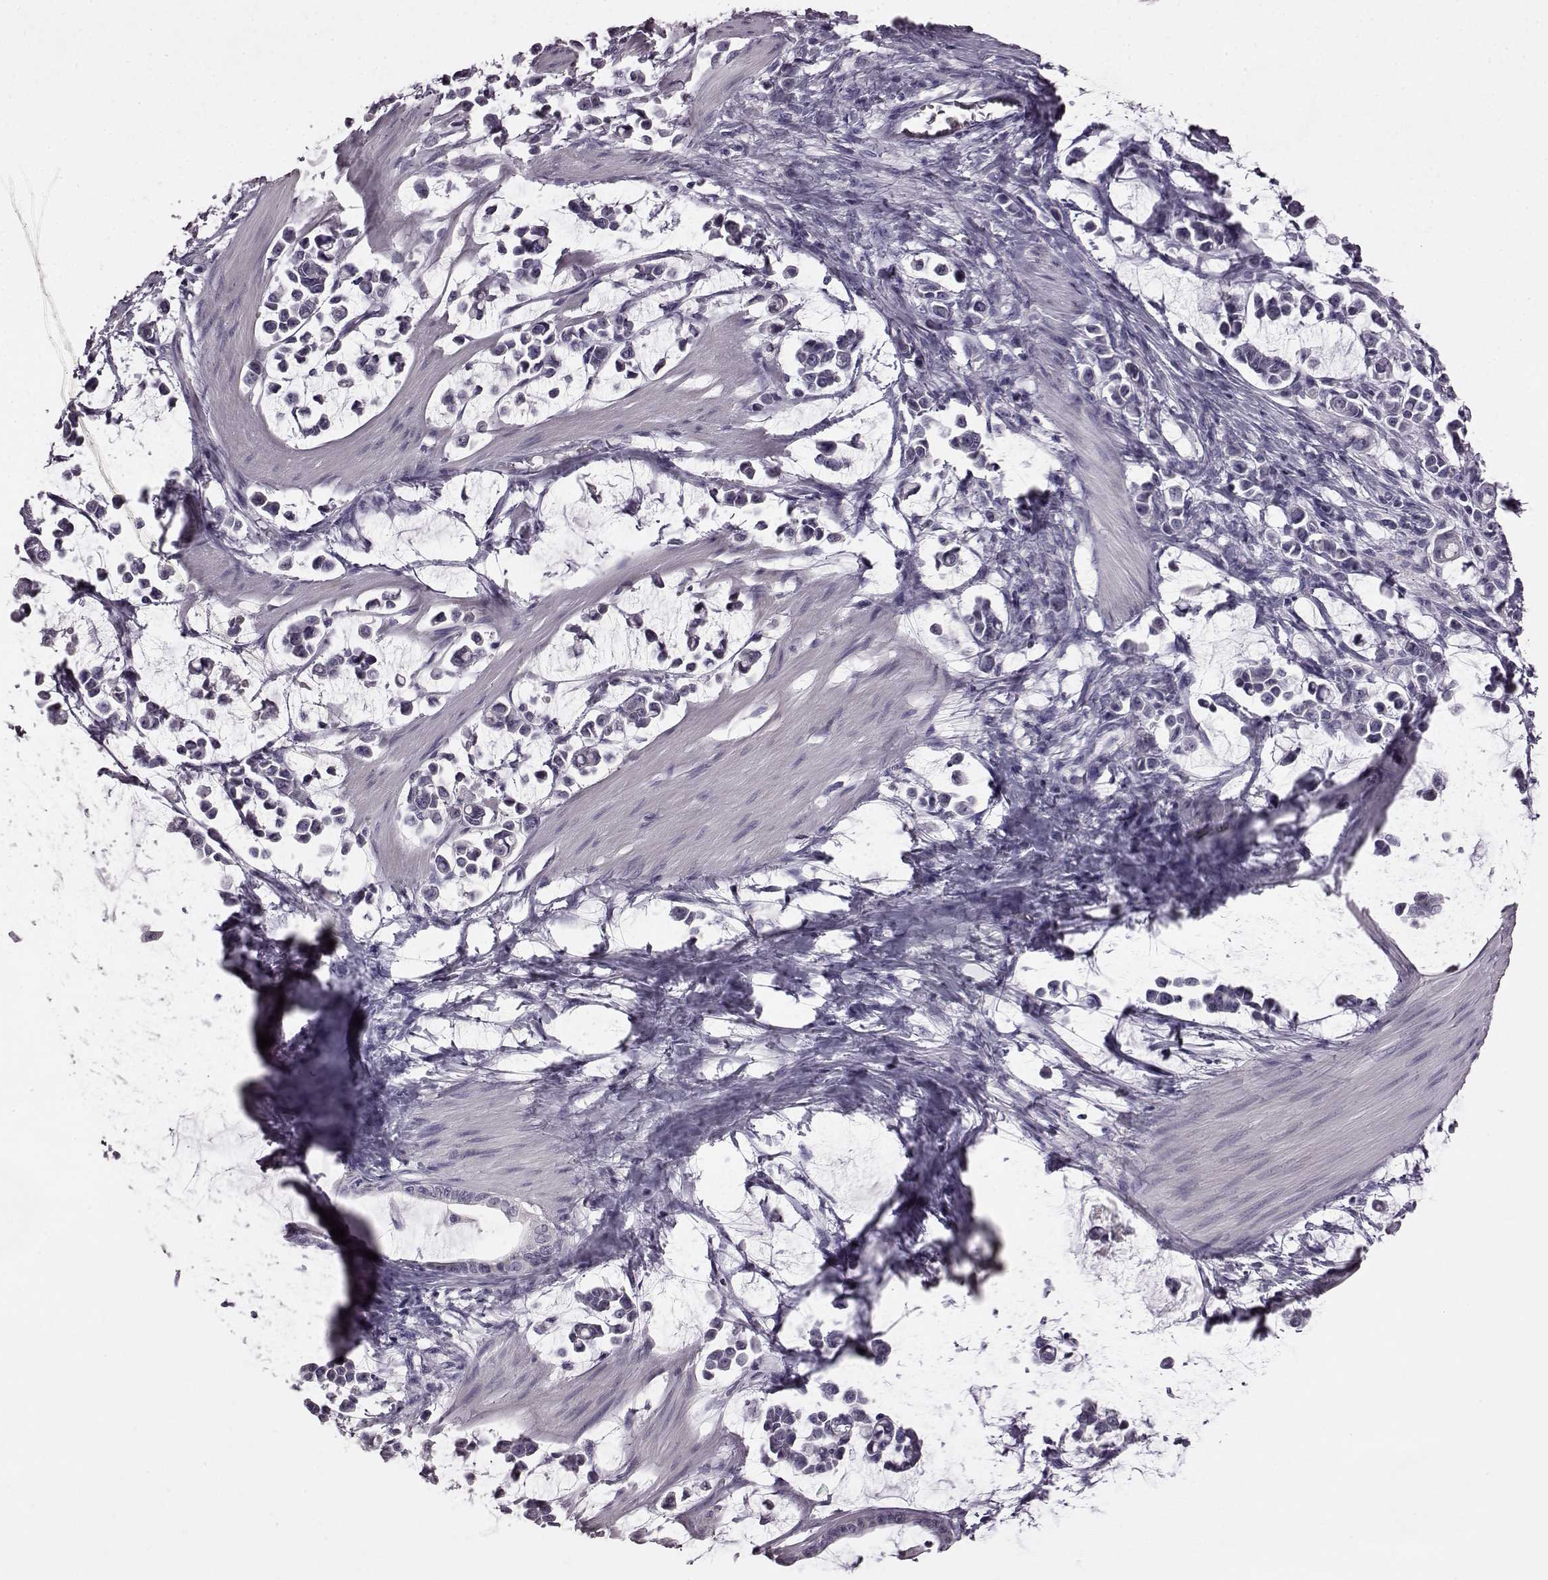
{"staining": {"intensity": "negative", "quantity": "none", "location": "none"}, "tissue": "stomach cancer", "cell_type": "Tumor cells", "image_type": "cancer", "snomed": [{"axis": "morphology", "description": "Adenocarcinoma, NOS"}, {"axis": "topography", "description": "Stomach"}], "caption": "The immunohistochemistry photomicrograph has no significant expression in tumor cells of stomach adenocarcinoma tissue.", "gene": "ODAD4", "patient": {"sex": "male", "age": 82}}